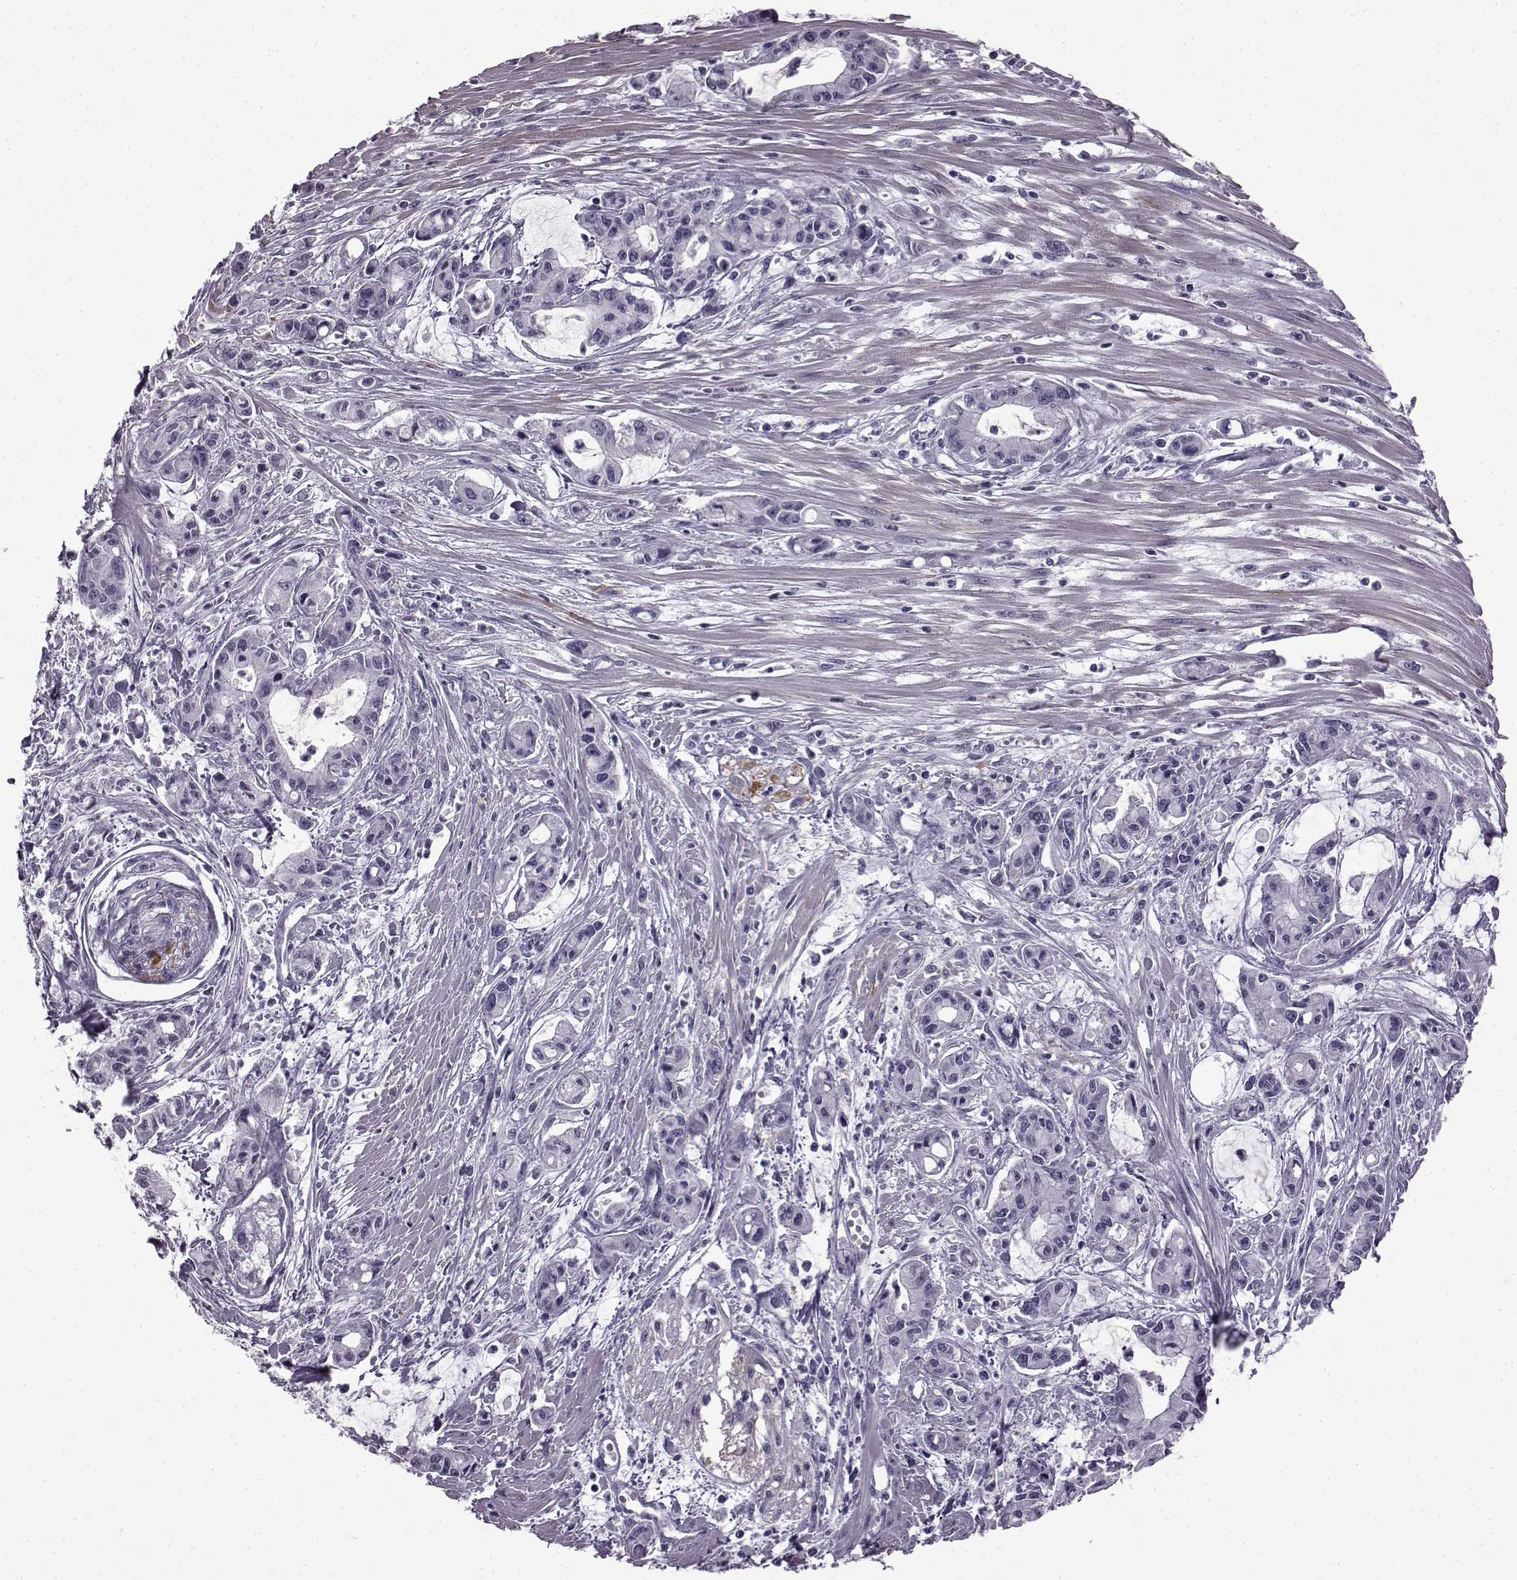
{"staining": {"intensity": "negative", "quantity": "none", "location": "none"}, "tissue": "pancreatic cancer", "cell_type": "Tumor cells", "image_type": "cancer", "snomed": [{"axis": "morphology", "description": "Adenocarcinoma, NOS"}, {"axis": "topography", "description": "Pancreas"}], "caption": "DAB immunohistochemical staining of human pancreatic cancer (adenocarcinoma) shows no significant positivity in tumor cells.", "gene": "SLC28A2", "patient": {"sex": "male", "age": 48}}